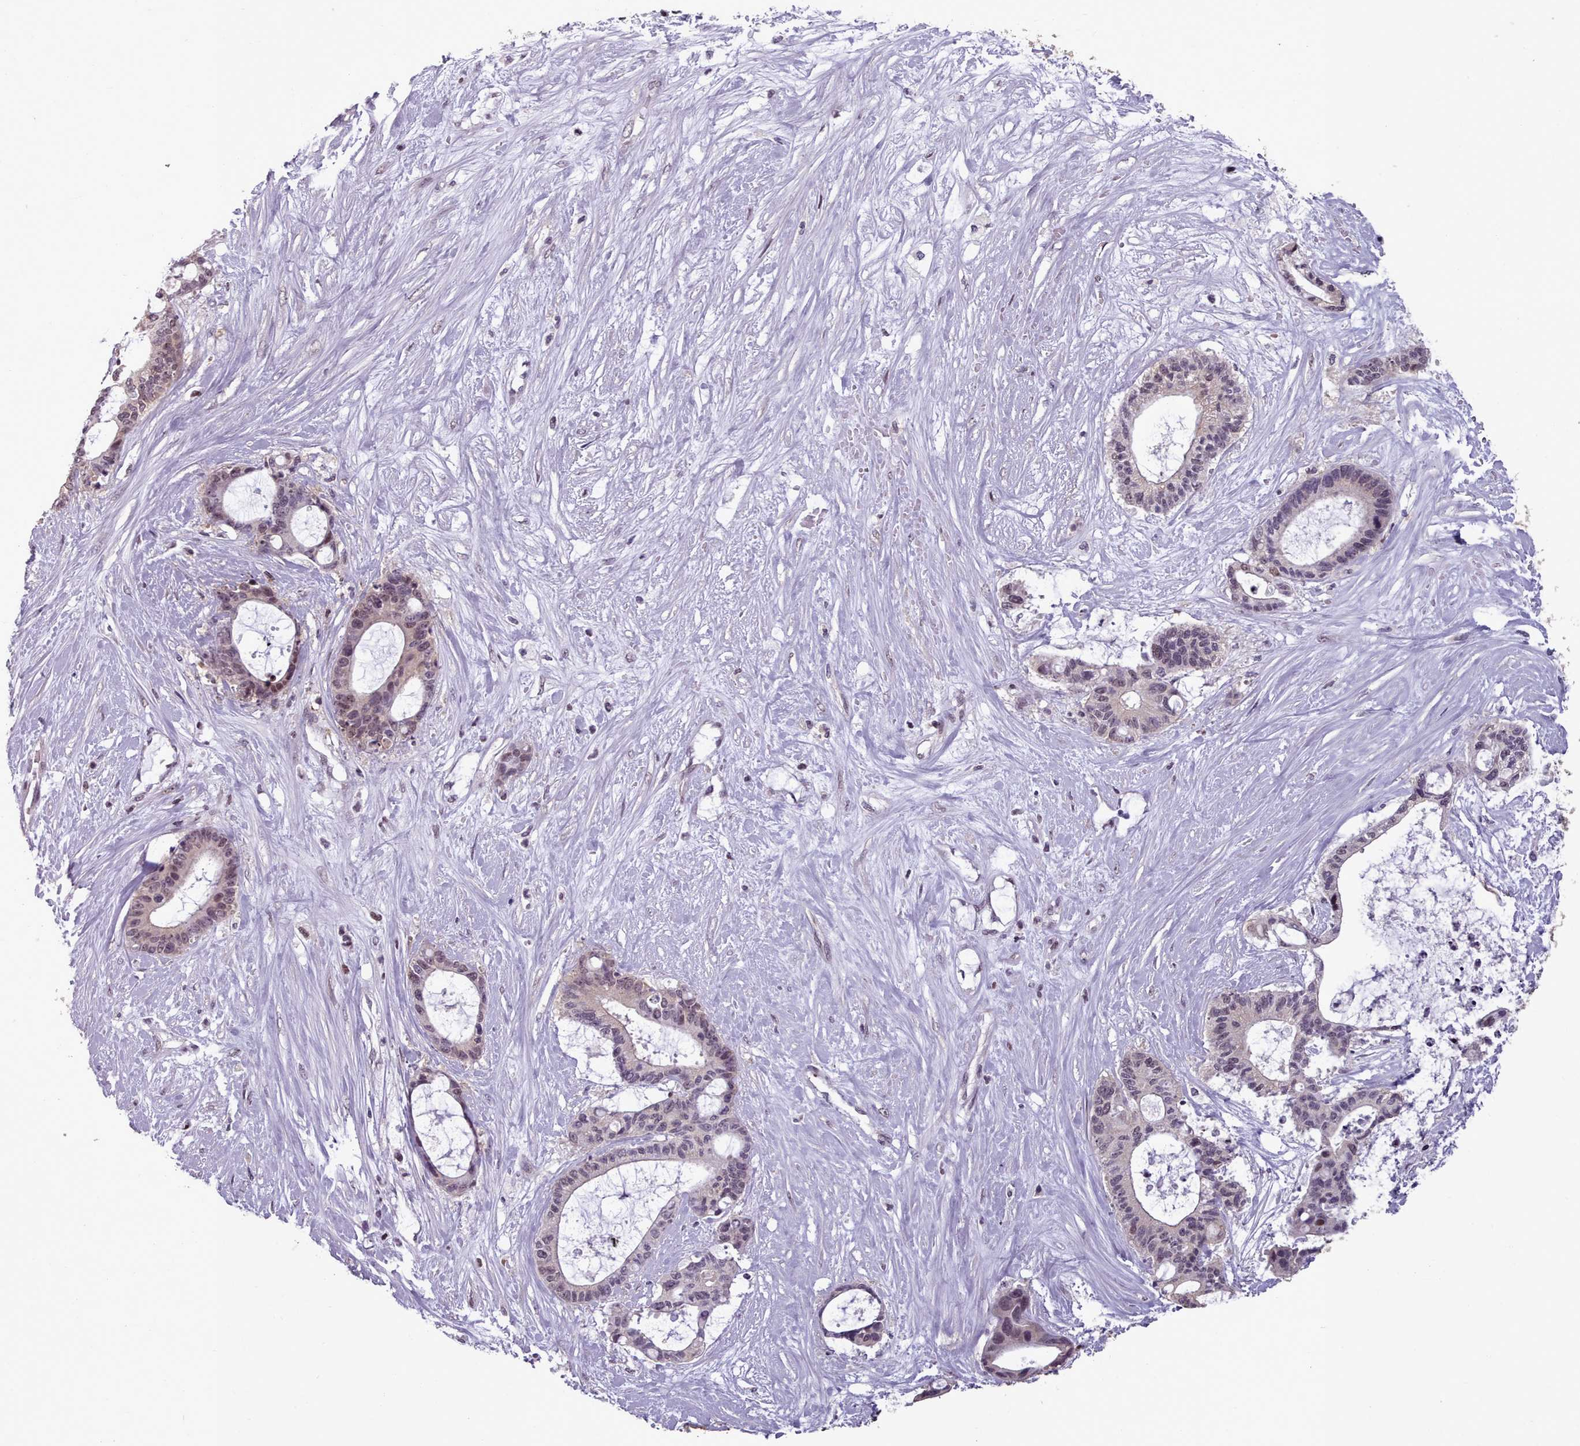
{"staining": {"intensity": "weak", "quantity": "<25%", "location": "nuclear"}, "tissue": "liver cancer", "cell_type": "Tumor cells", "image_type": "cancer", "snomed": [{"axis": "morphology", "description": "Normal tissue, NOS"}, {"axis": "morphology", "description": "Cholangiocarcinoma"}, {"axis": "topography", "description": "Liver"}, {"axis": "topography", "description": "Peripheral nerve tissue"}], "caption": "Liver cholangiocarcinoma was stained to show a protein in brown. There is no significant positivity in tumor cells. Nuclei are stained in blue.", "gene": "ENSA", "patient": {"sex": "female", "age": 73}}